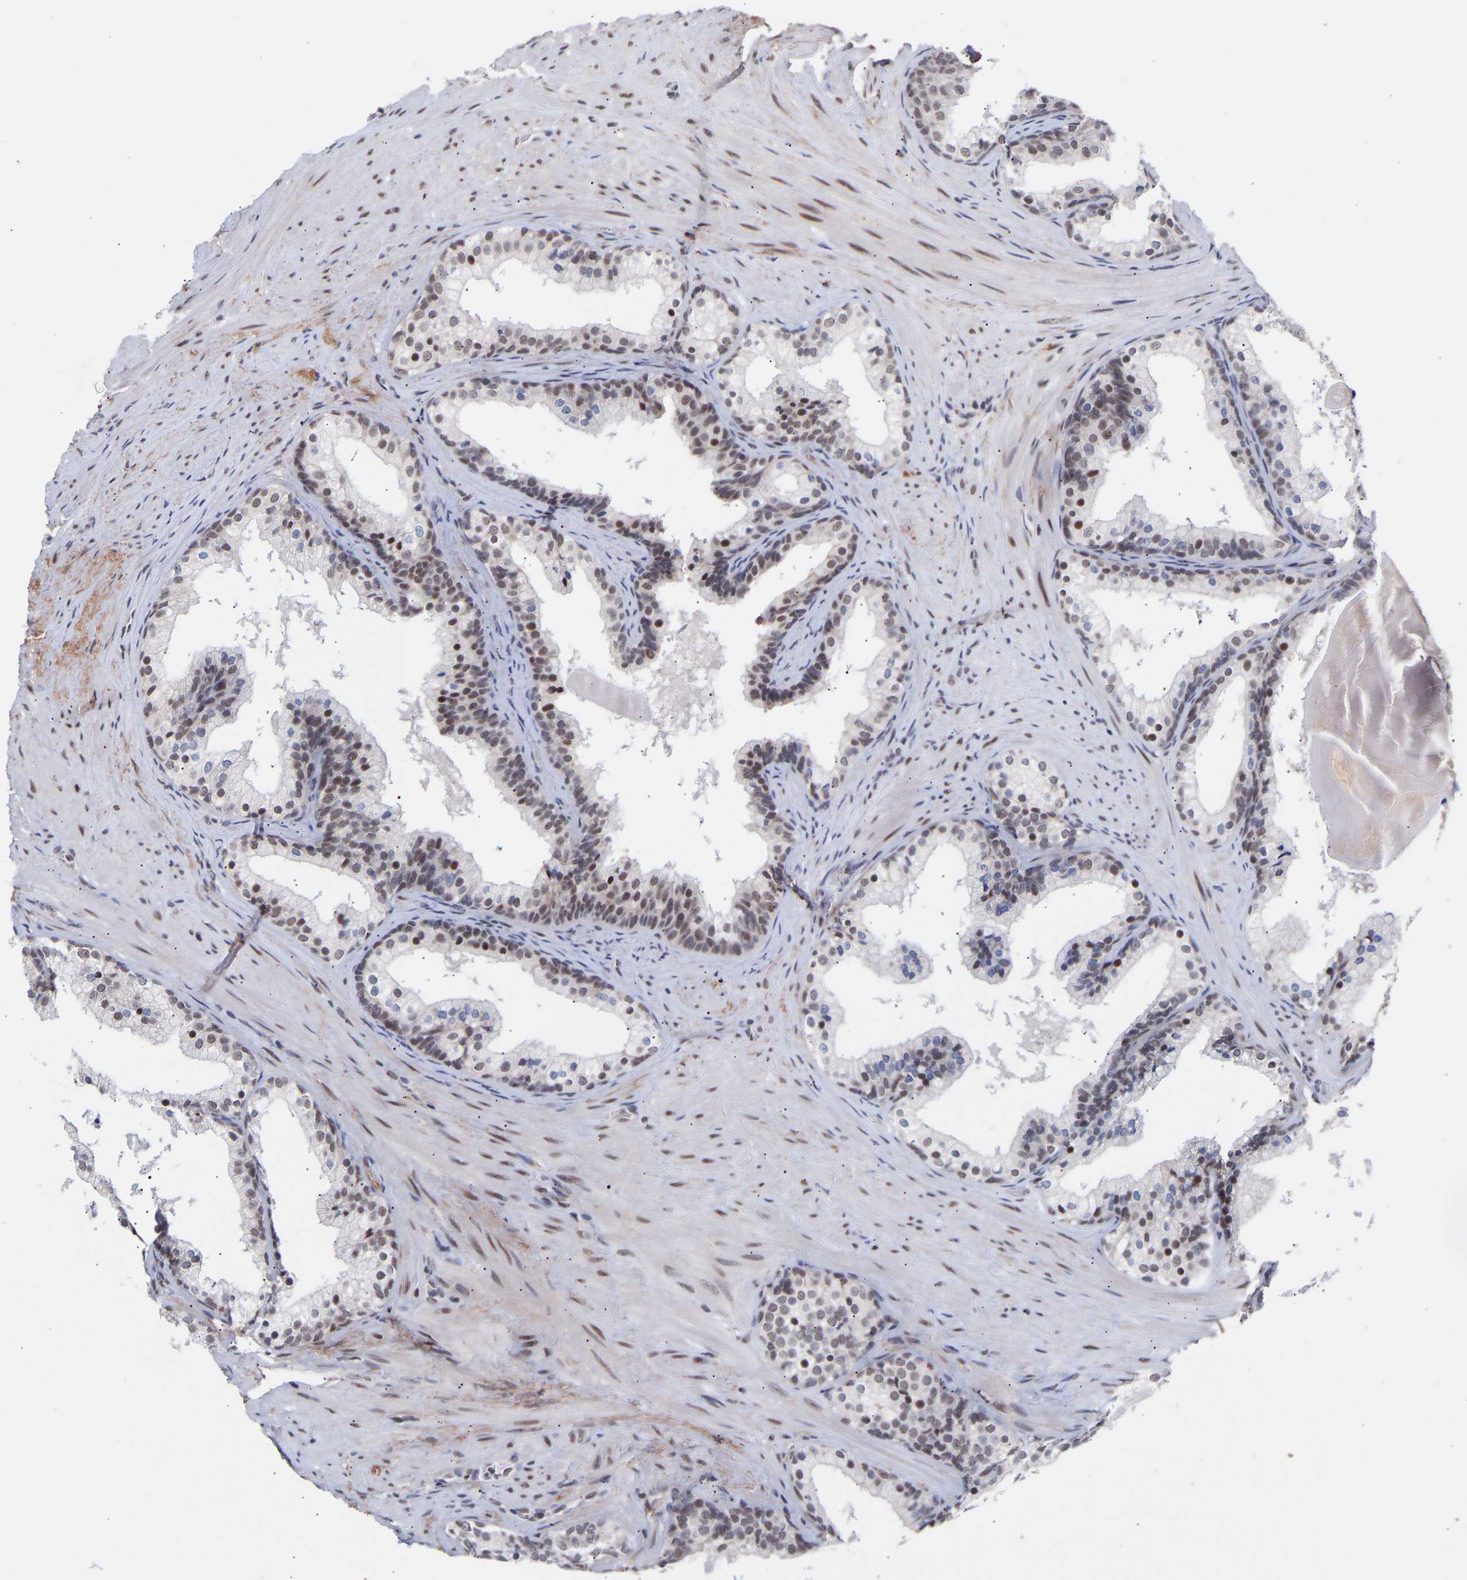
{"staining": {"intensity": "moderate", "quantity": "<25%", "location": "nuclear"}, "tissue": "prostate cancer", "cell_type": "Tumor cells", "image_type": "cancer", "snomed": [{"axis": "morphology", "description": "Adenocarcinoma, Low grade"}, {"axis": "topography", "description": "Prostate"}], "caption": "Prostate cancer stained with DAB immunohistochemistry reveals low levels of moderate nuclear positivity in about <25% of tumor cells.", "gene": "RBM15", "patient": {"sex": "male", "age": 69}}